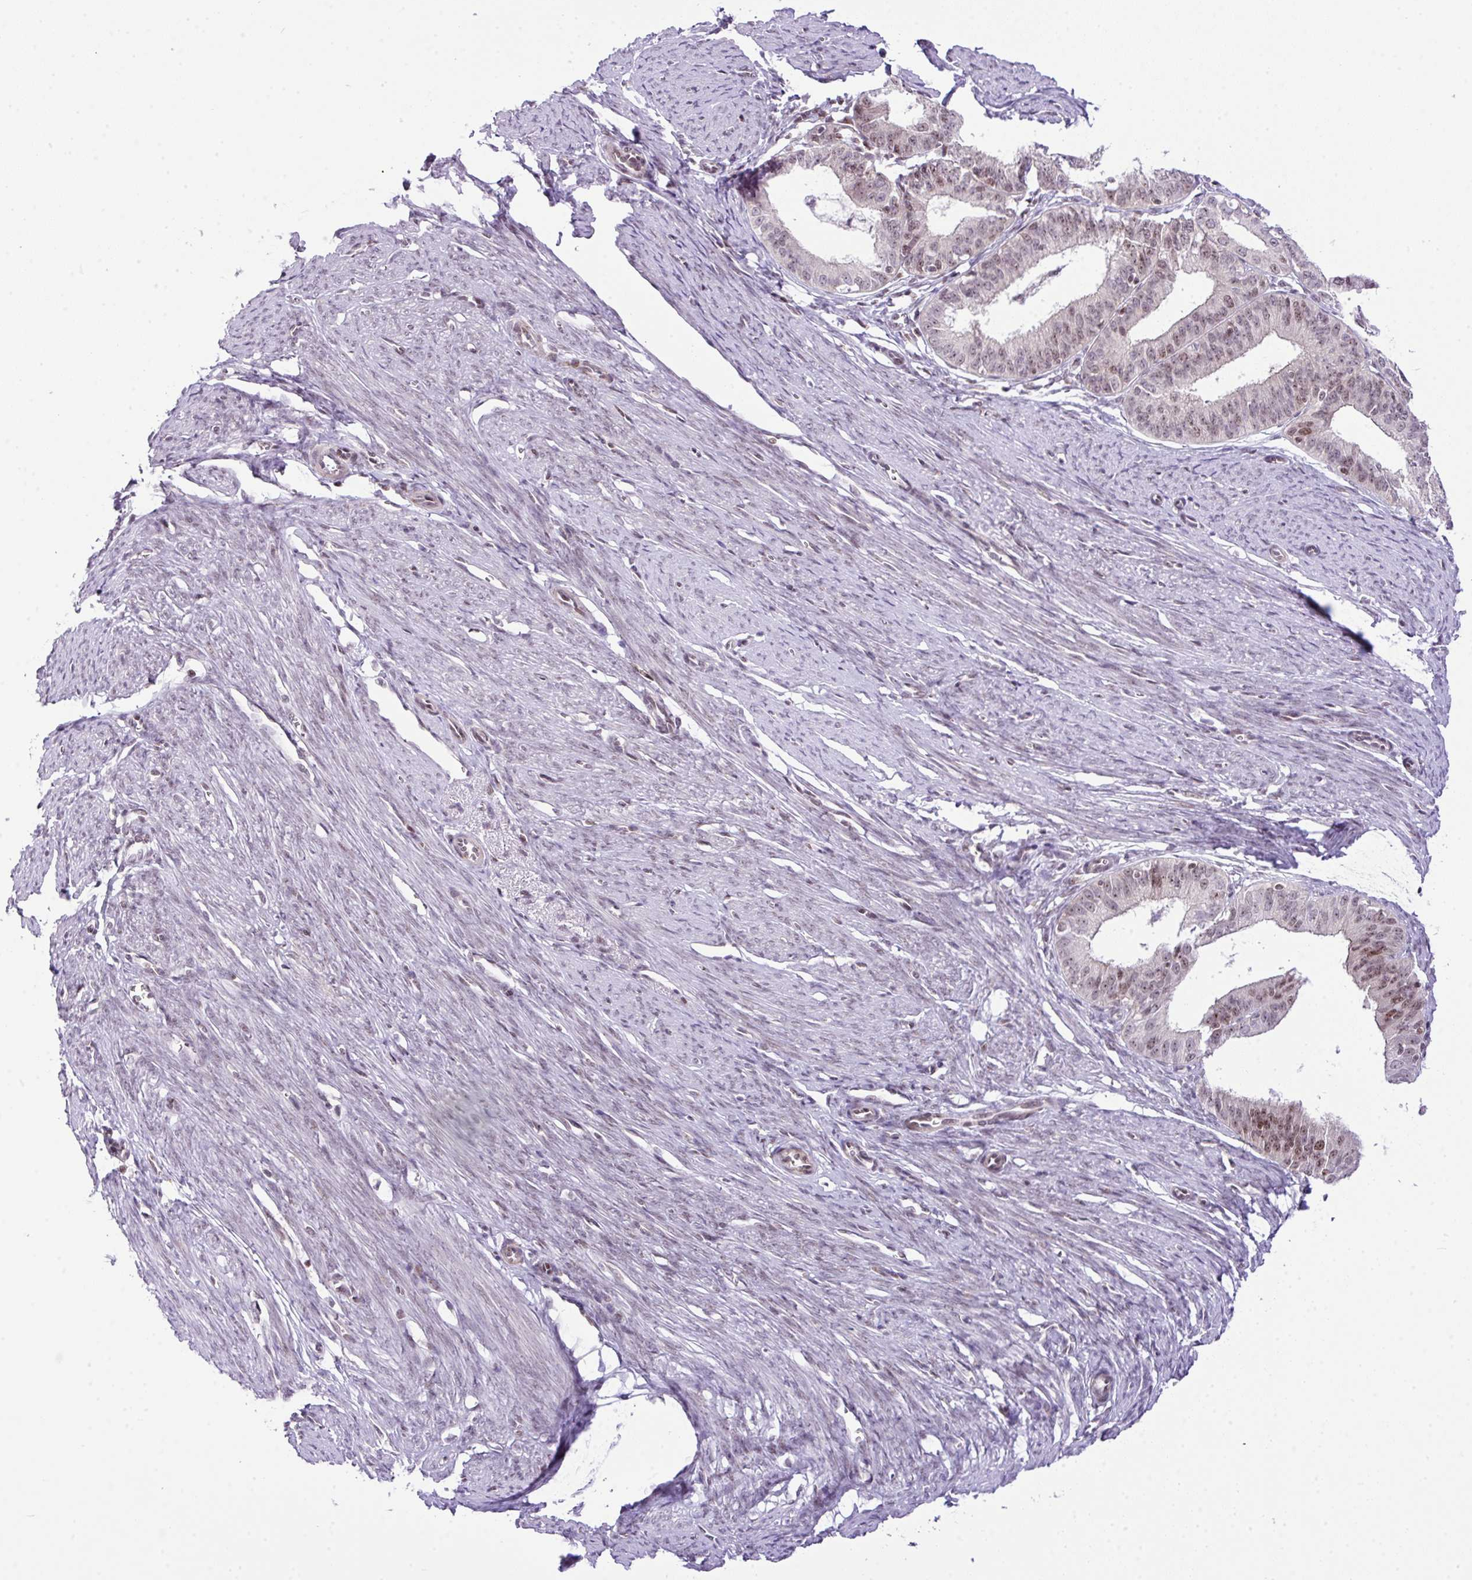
{"staining": {"intensity": "weak", "quantity": "25%-75%", "location": "nuclear"}, "tissue": "endometrial cancer", "cell_type": "Tumor cells", "image_type": "cancer", "snomed": [{"axis": "morphology", "description": "Adenocarcinoma, NOS"}, {"axis": "topography", "description": "Endometrium"}], "caption": "Endometrial adenocarcinoma stained for a protein exhibits weak nuclear positivity in tumor cells.", "gene": "CCDC137", "patient": {"sex": "female", "age": 51}}